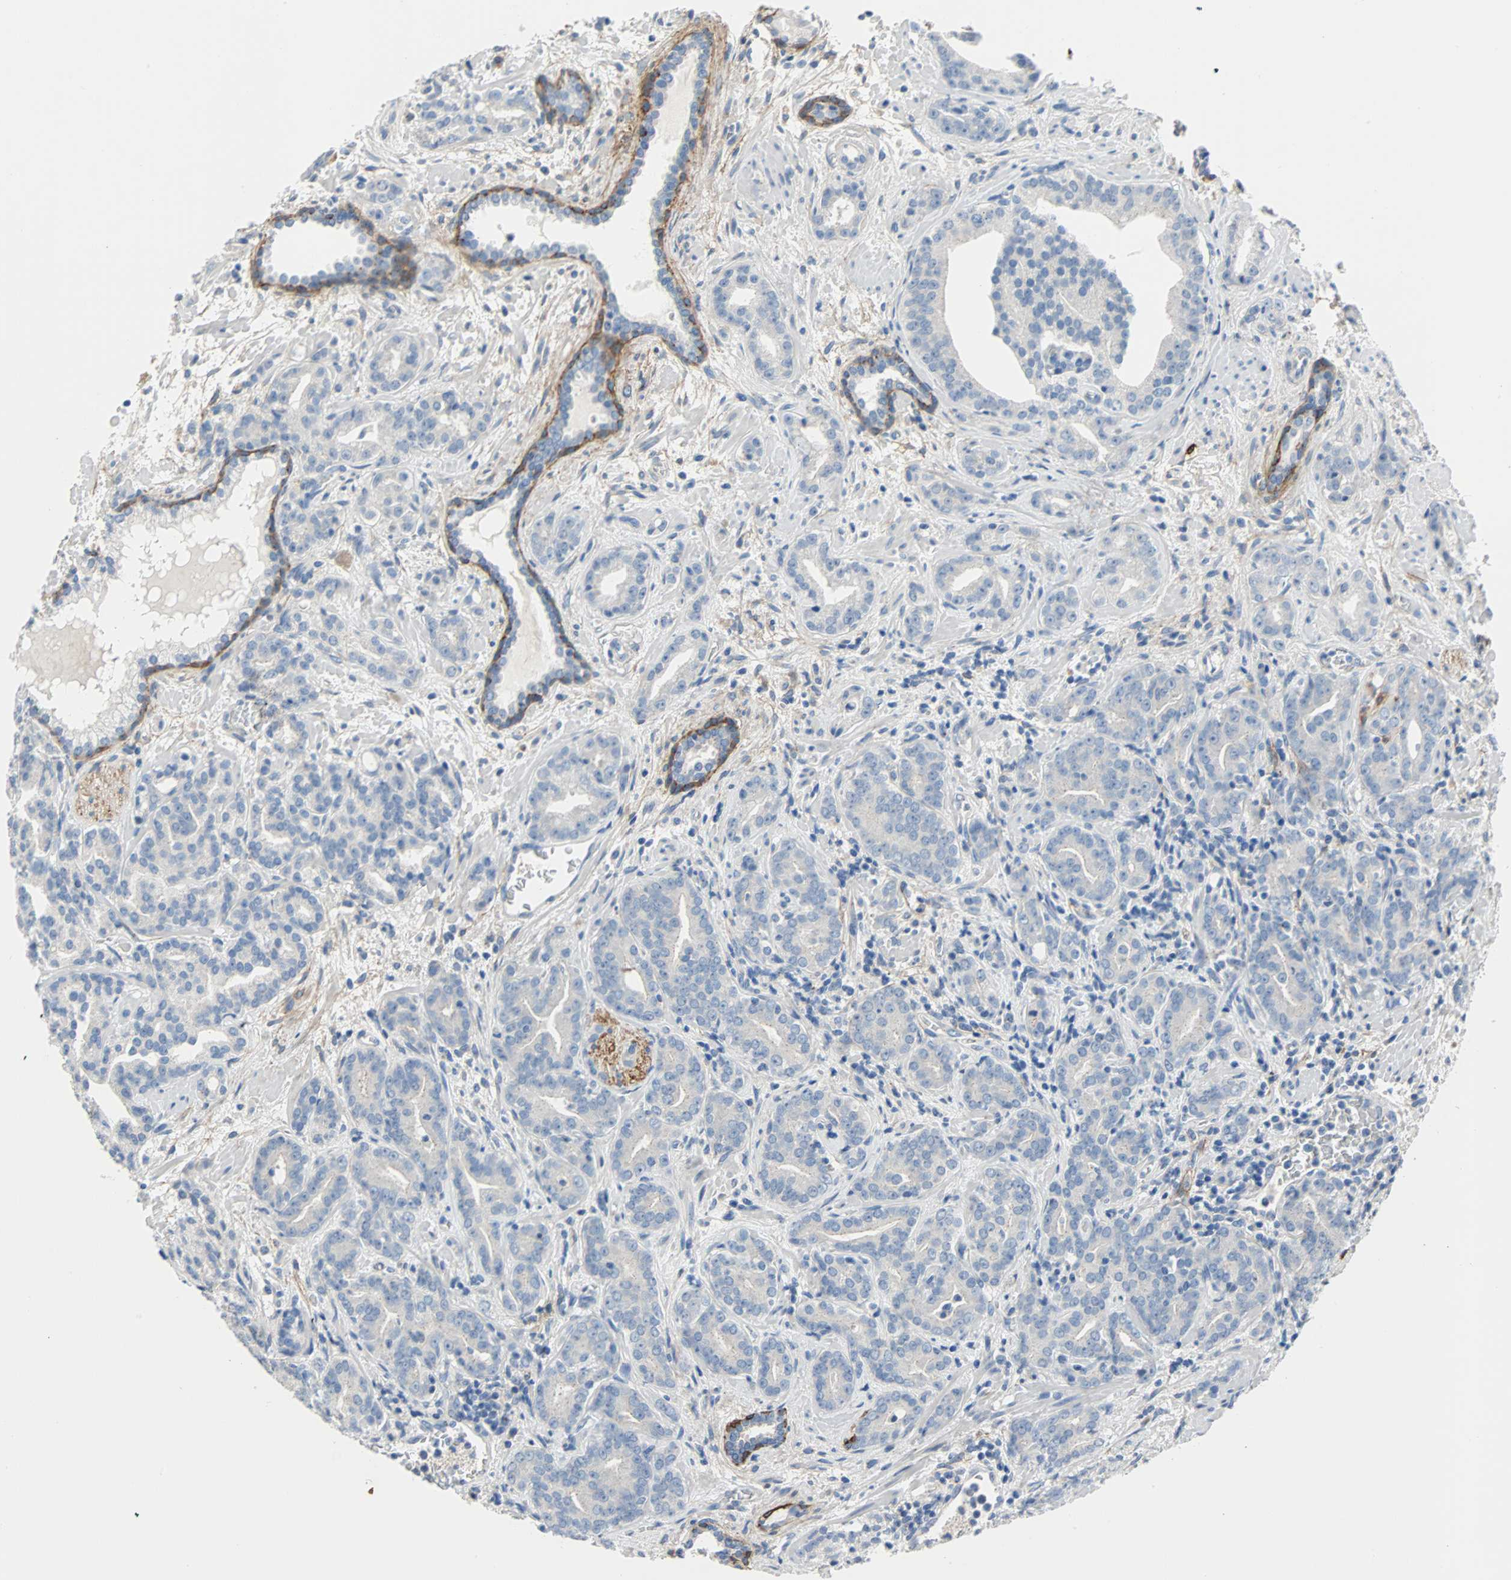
{"staining": {"intensity": "negative", "quantity": "none", "location": "none"}, "tissue": "prostate cancer", "cell_type": "Tumor cells", "image_type": "cancer", "snomed": [{"axis": "morphology", "description": "Adenocarcinoma, Low grade"}, {"axis": "topography", "description": "Prostate"}], "caption": "Tumor cells show no significant protein staining in prostate low-grade adenocarcinoma.", "gene": "PDPN", "patient": {"sex": "male", "age": 63}}